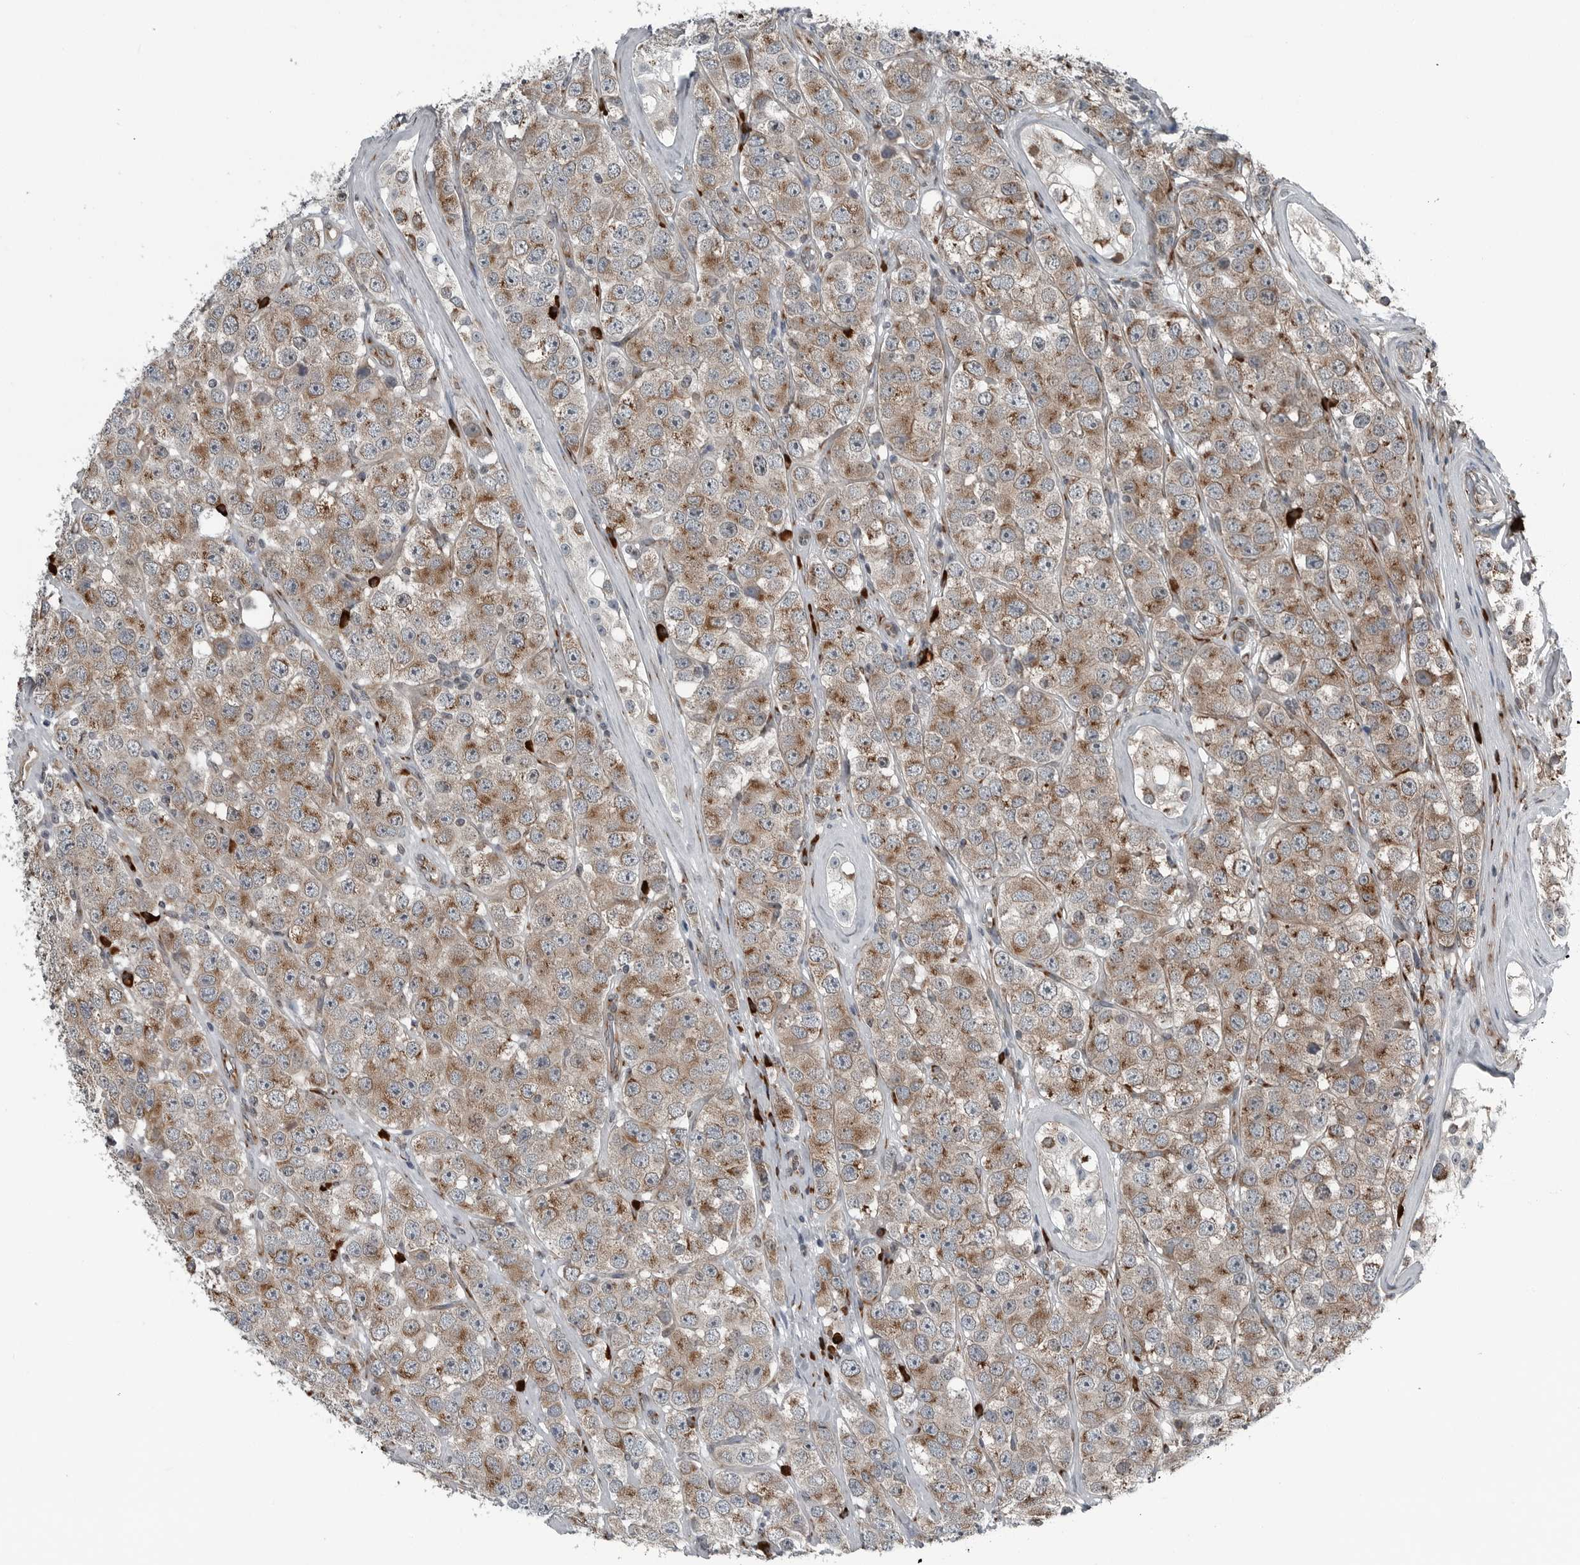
{"staining": {"intensity": "moderate", "quantity": ">75%", "location": "cytoplasmic/membranous"}, "tissue": "testis cancer", "cell_type": "Tumor cells", "image_type": "cancer", "snomed": [{"axis": "morphology", "description": "Seminoma, NOS"}, {"axis": "topography", "description": "Testis"}], "caption": "This micrograph displays testis cancer stained with immunohistochemistry (IHC) to label a protein in brown. The cytoplasmic/membranous of tumor cells show moderate positivity for the protein. Nuclei are counter-stained blue.", "gene": "CEP85", "patient": {"sex": "male", "age": 28}}